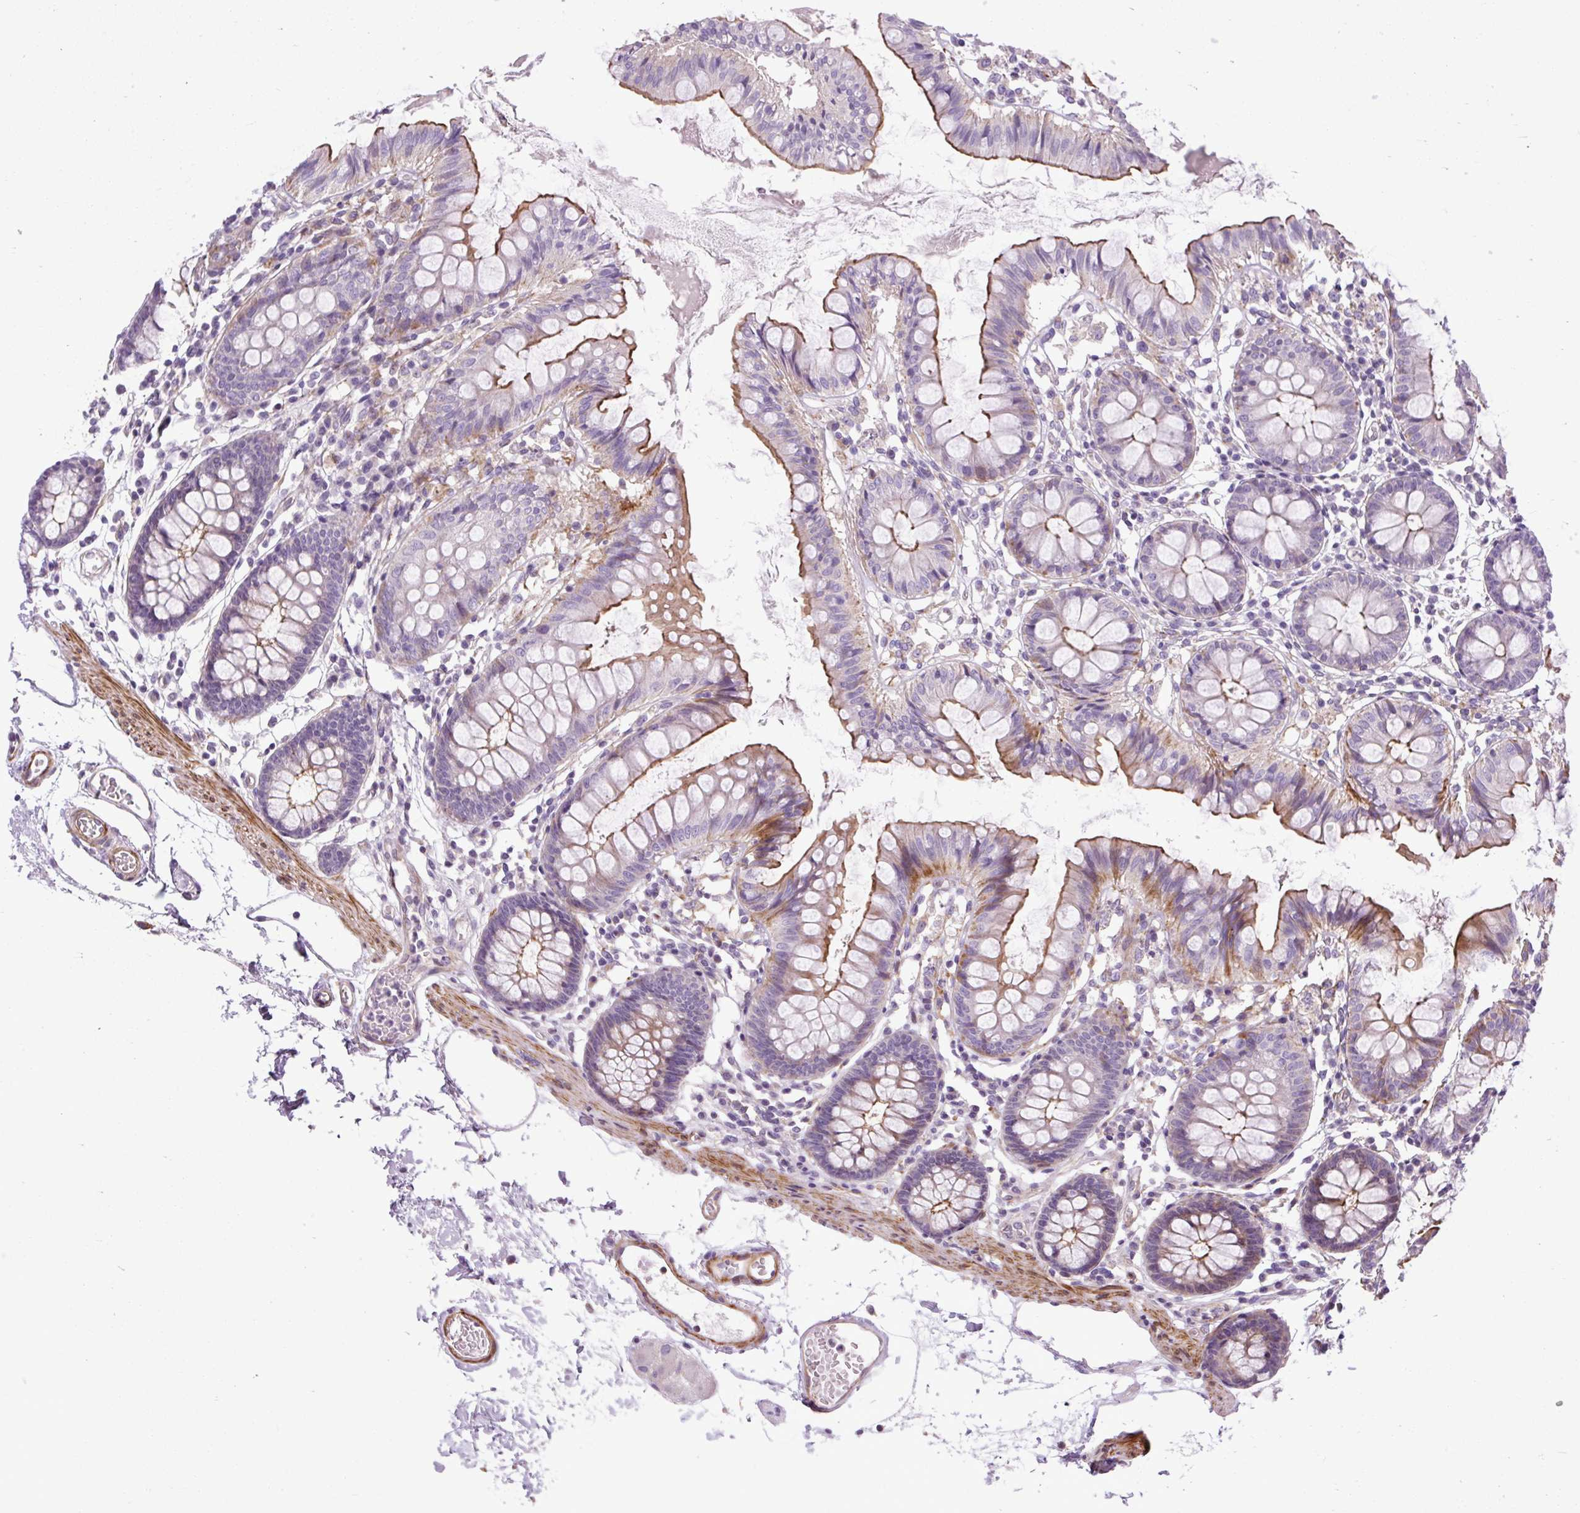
{"staining": {"intensity": "strong", "quantity": ">75%", "location": "cytoplasmic/membranous"}, "tissue": "colon", "cell_type": "Endothelial cells", "image_type": "normal", "snomed": [{"axis": "morphology", "description": "Normal tissue, NOS"}, {"axis": "topography", "description": "Colon"}], "caption": "Colon stained with DAB immunohistochemistry reveals high levels of strong cytoplasmic/membranous expression in about >75% of endothelial cells.", "gene": "ZNF197", "patient": {"sex": "female", "age": 84}}